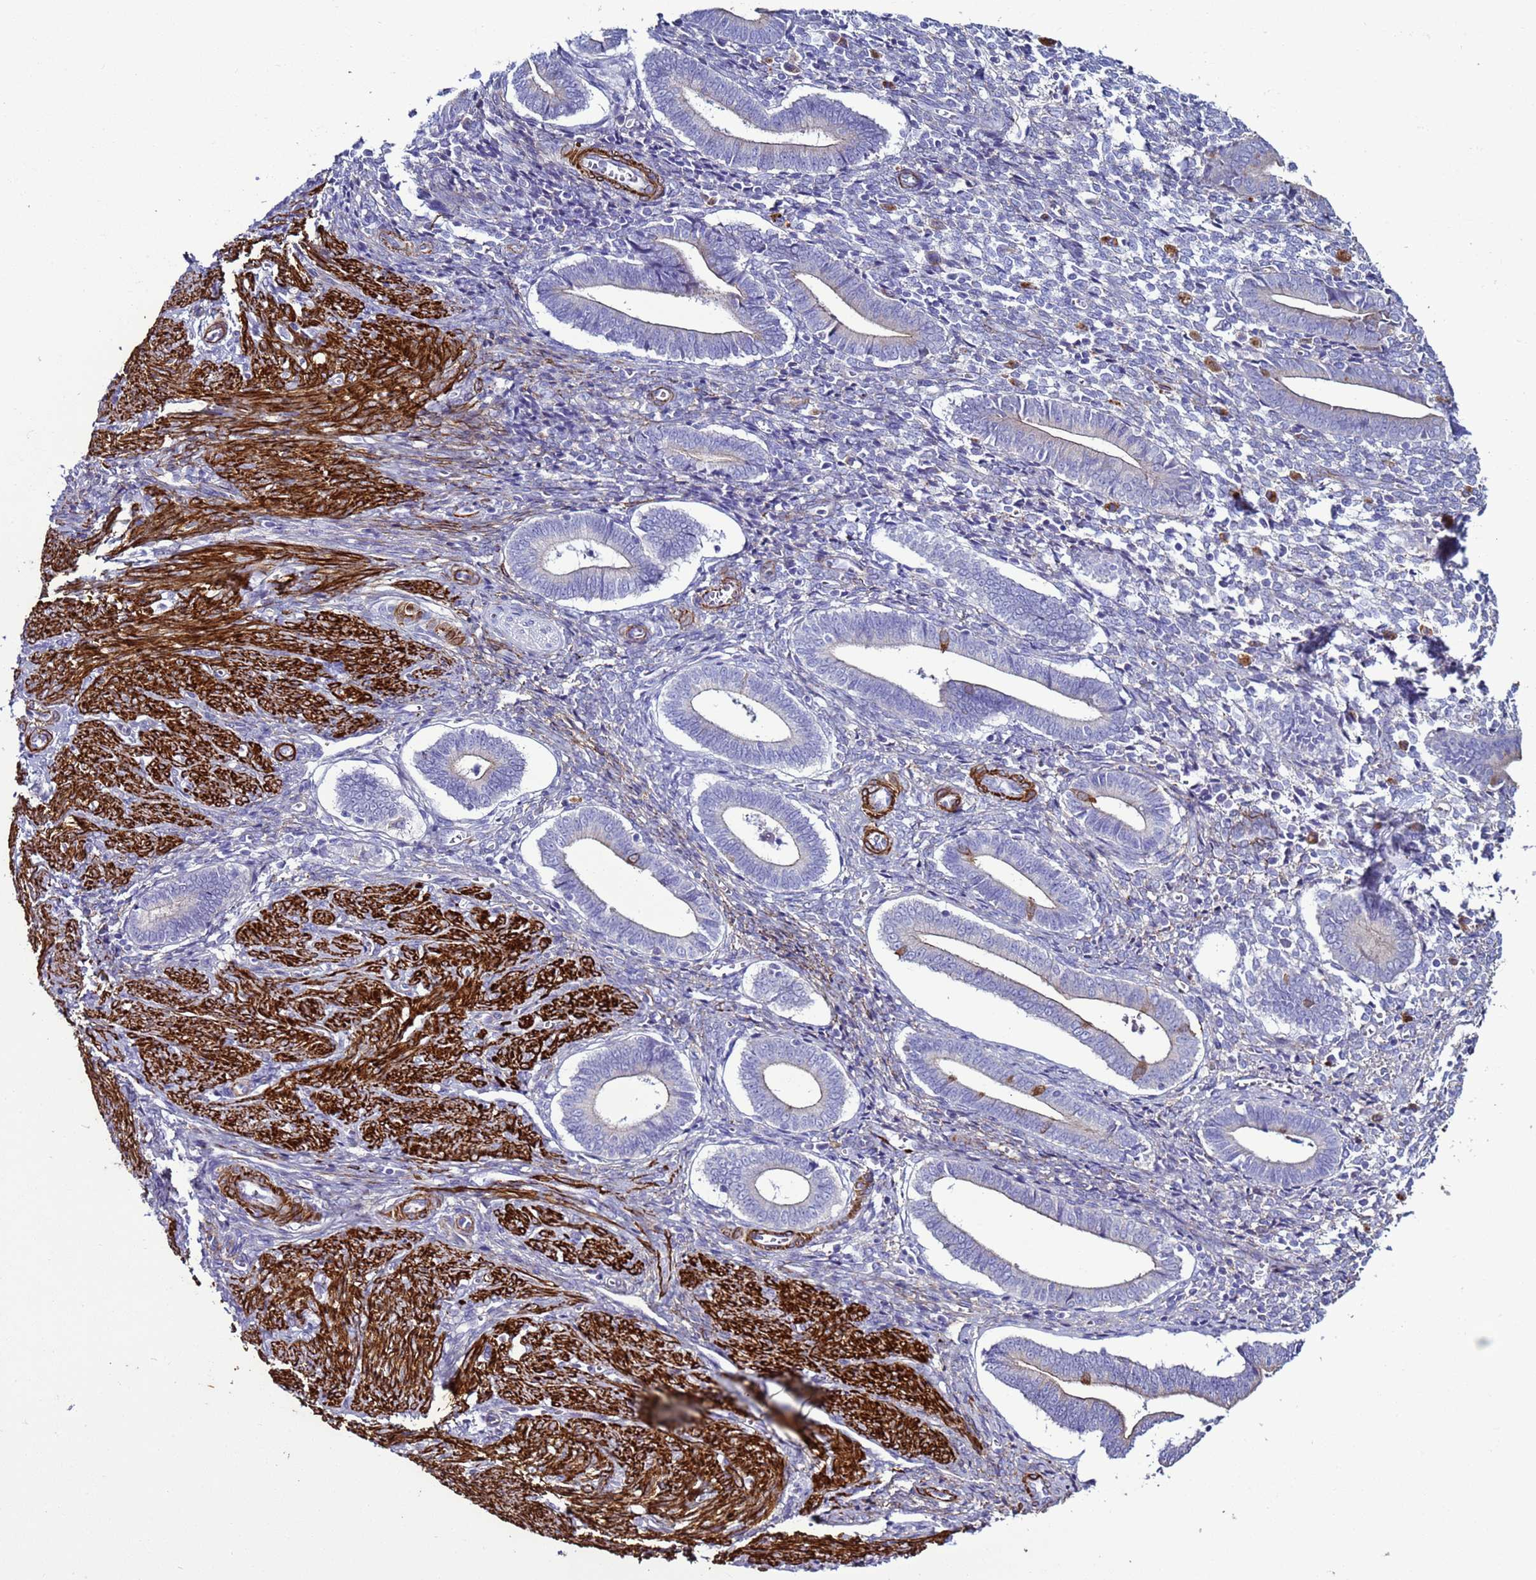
{"staining": {"intensity": "negative", "quantity": "none", "location": "none"}, "tissue": "endometrium", "cell_type": "Cells in endometrial stroma", "image_type": "normal", "snomed": [{"axis": "morphology", "description": "Normal tissue, NOS"}, {"axis": "topography", "description": "Other"}, {"axis": "topography", "description": "Endometrium"}], "caption": "Immunohistochemical staining of unremarkable human endometrium demonstrates no significant staining in cells in endometrial stroma. (Brightfield microscopy of DAB IHC at high magnification).", "gene": "RABL2A", "patient": {"sex": "female", "age": 44}}